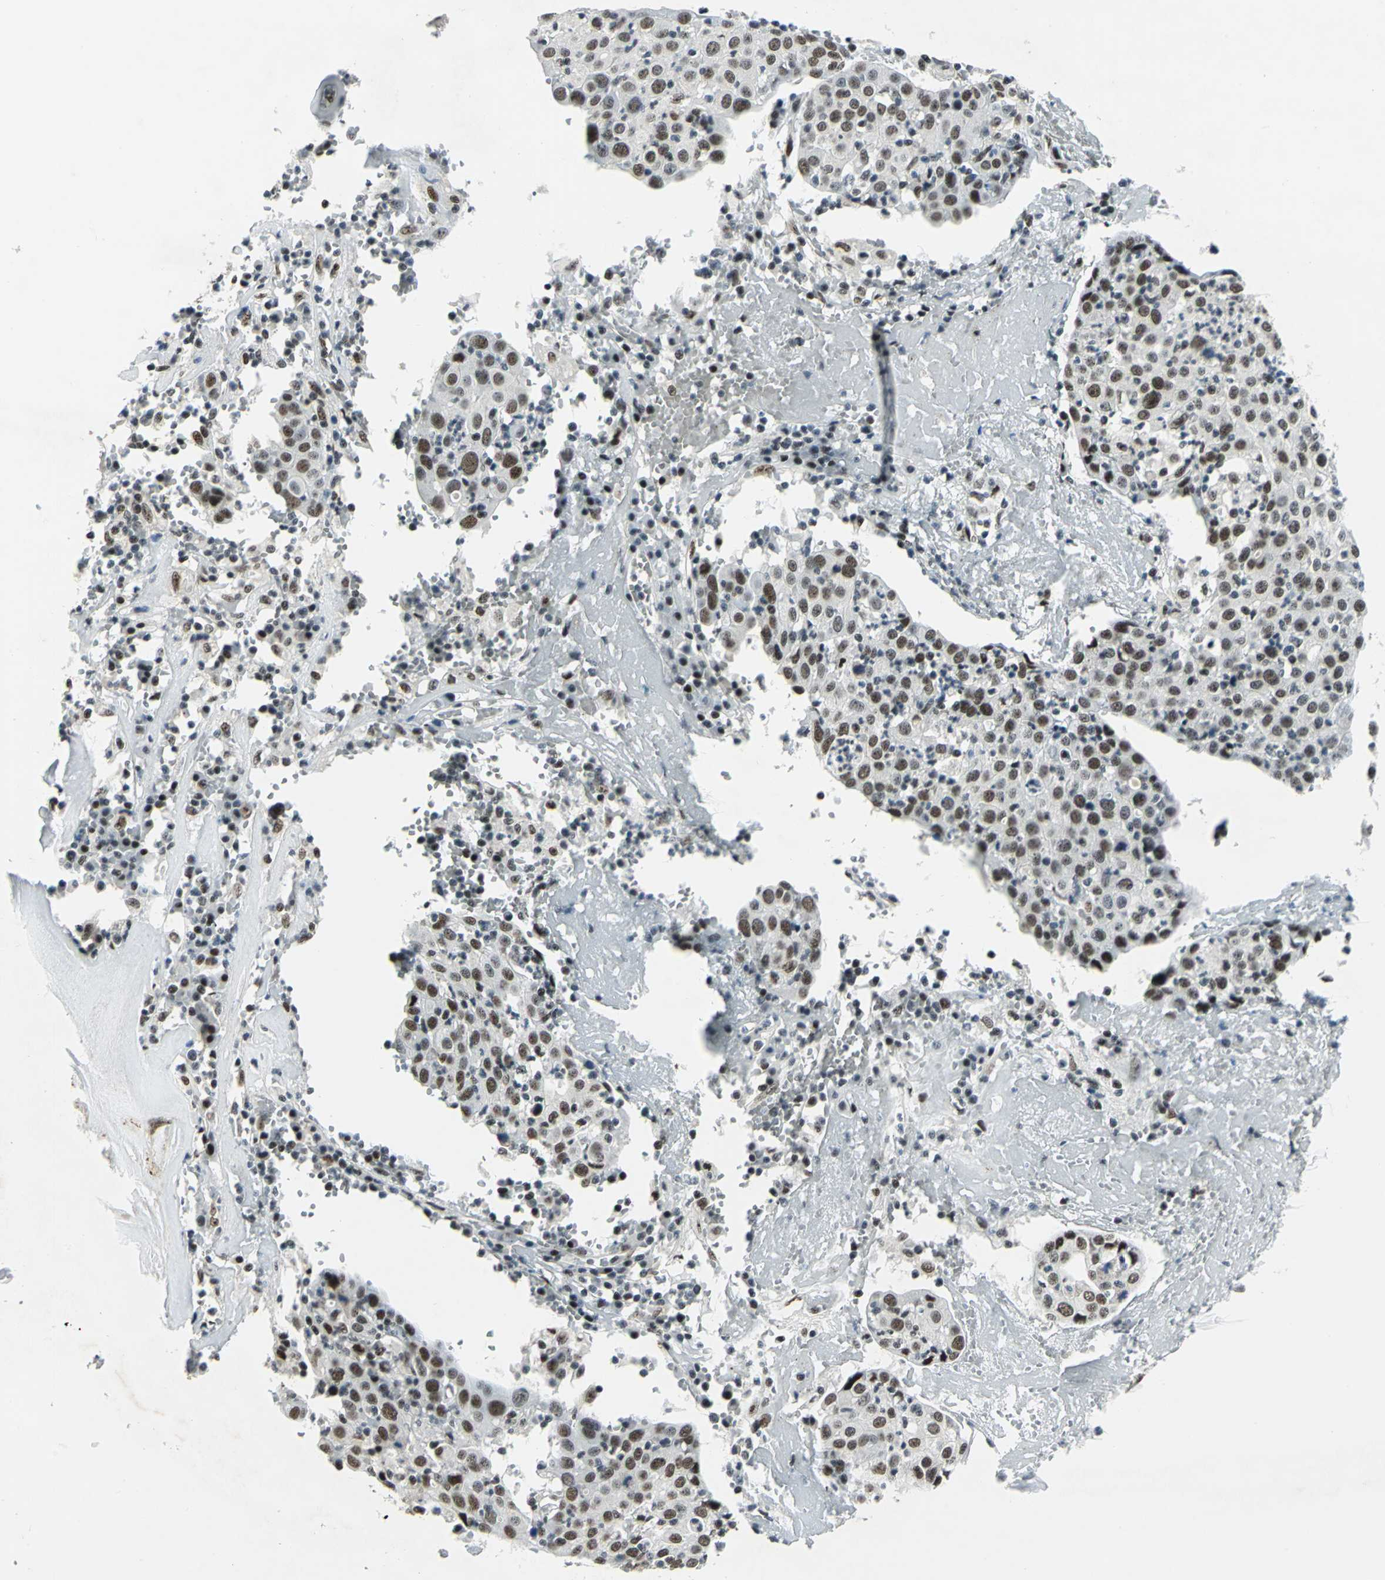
{"staining": {"intensity": "strong", "quantity": ">75%", "location": "nuclear"}, "tissue": "head and neck cancer", "cell_type": "Tumor cells", "image_type": "cancer", "snomed": [{"axis": "morphology", "description": "Adenocarcinoma, NOS"}, {"axis": "topography", "description": "Salivary gland"}, {"axis": "topography", "description": "Head-Neck"}], "caption": "Immunohistochemical staining of head and neck cancer (adenocarcinoma) demonstrates strong nuclear protein expression in approximately >75% of tumor cells. The protein of interest is shown in brown color, while the nuclei are stained blue.", "gene": "KAT6B", "patient": {"sex": "female", "age": 65}}